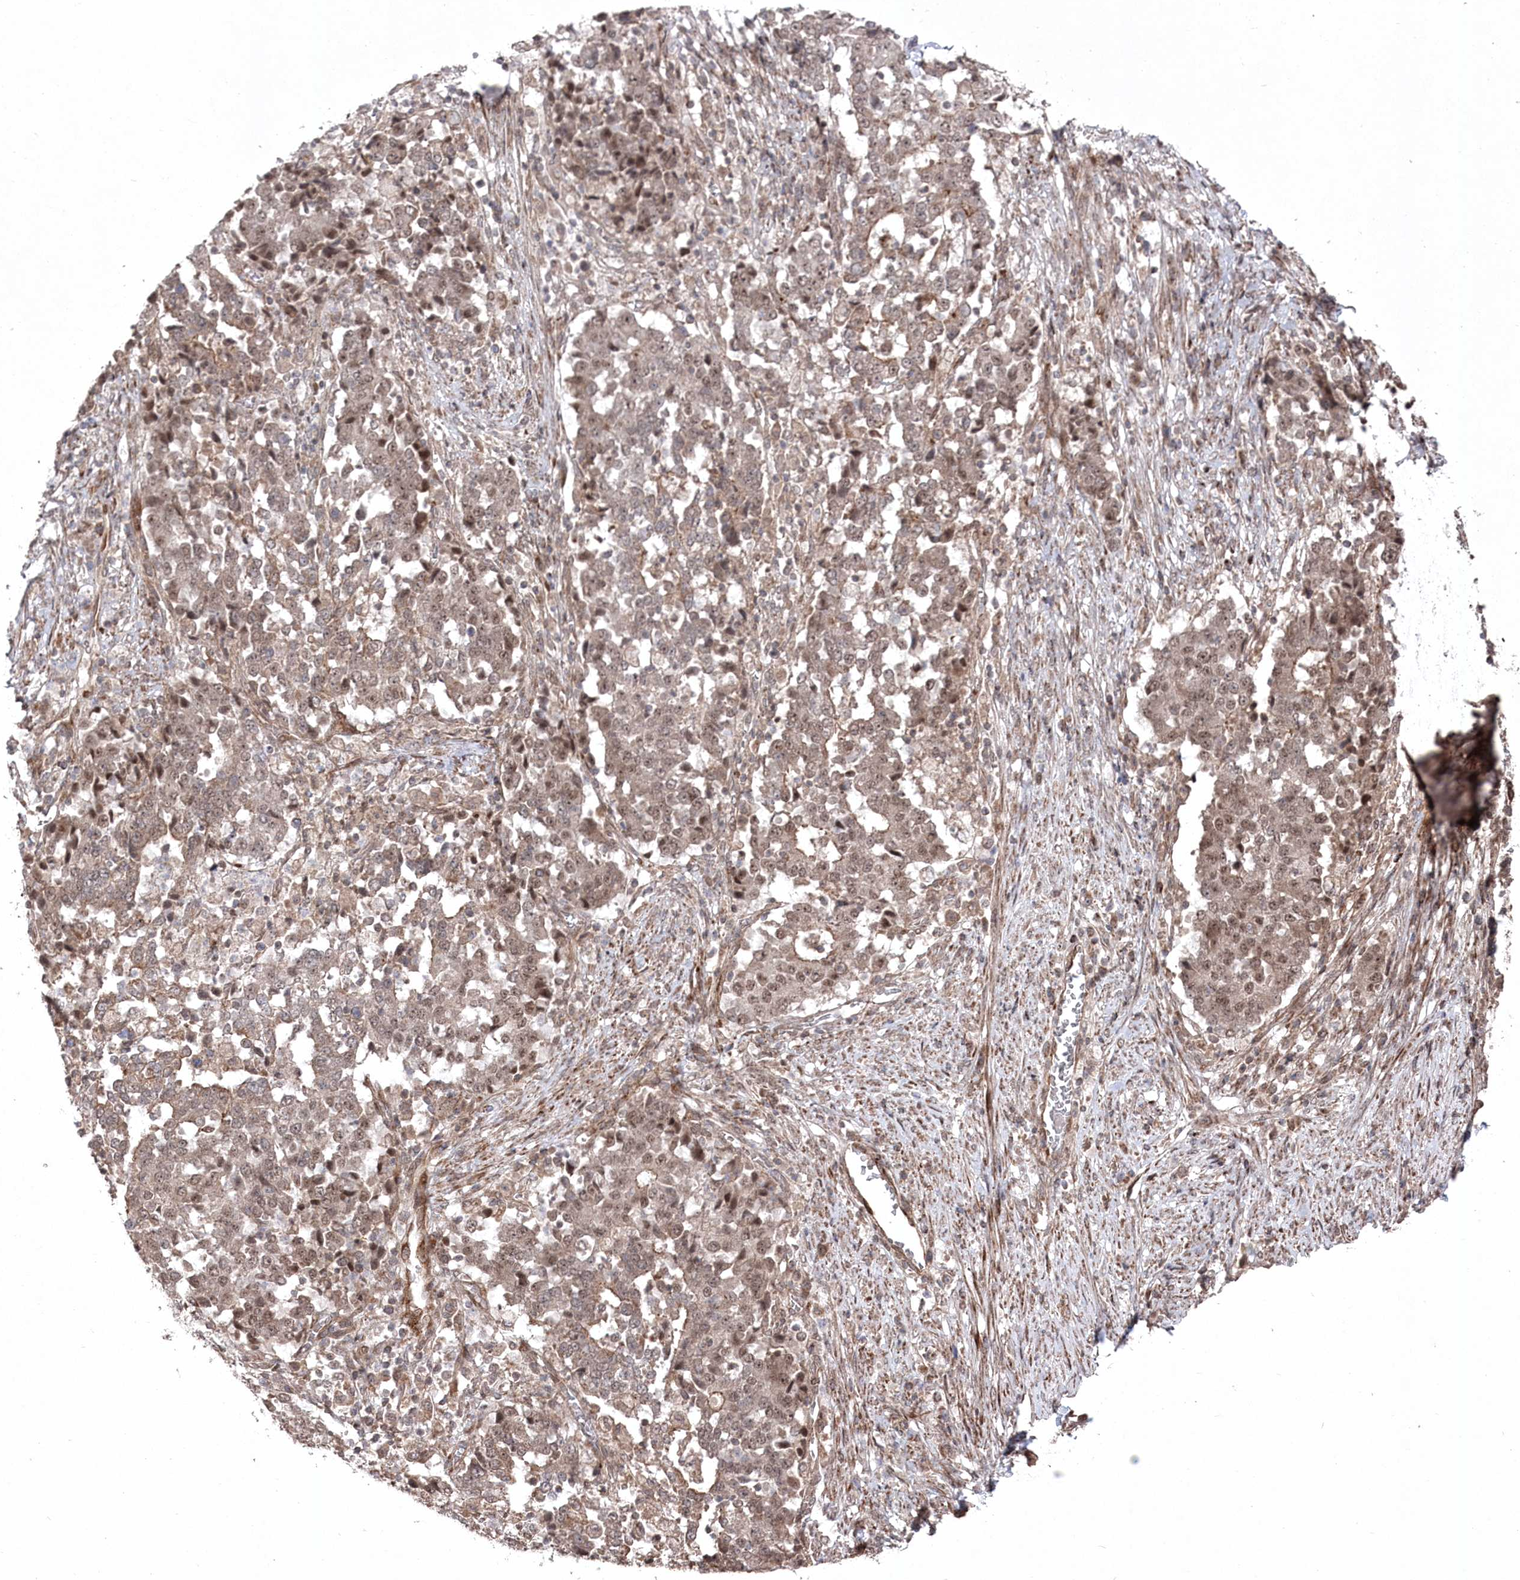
{"staining": {"intensity": "weak", "quantity": ">75%", "location": "nuclear"}, "tissue": "stomach cancer", "cell_type": "Tumor cells", "image_type": "cancer", "snomed": [{"axis": "morphology", "description": "Adenocarcinoma, NOS"}, {"axis": "topography", "description": "Stomach"}], "caption": "High-power microscopy captured an IHC micrograph of stomach cancer, revealing weak nuclear positivity in approximately >75% of tumor cells.", "gene": "POLR3A", "patient": {"sex": "male", "age": 59}}